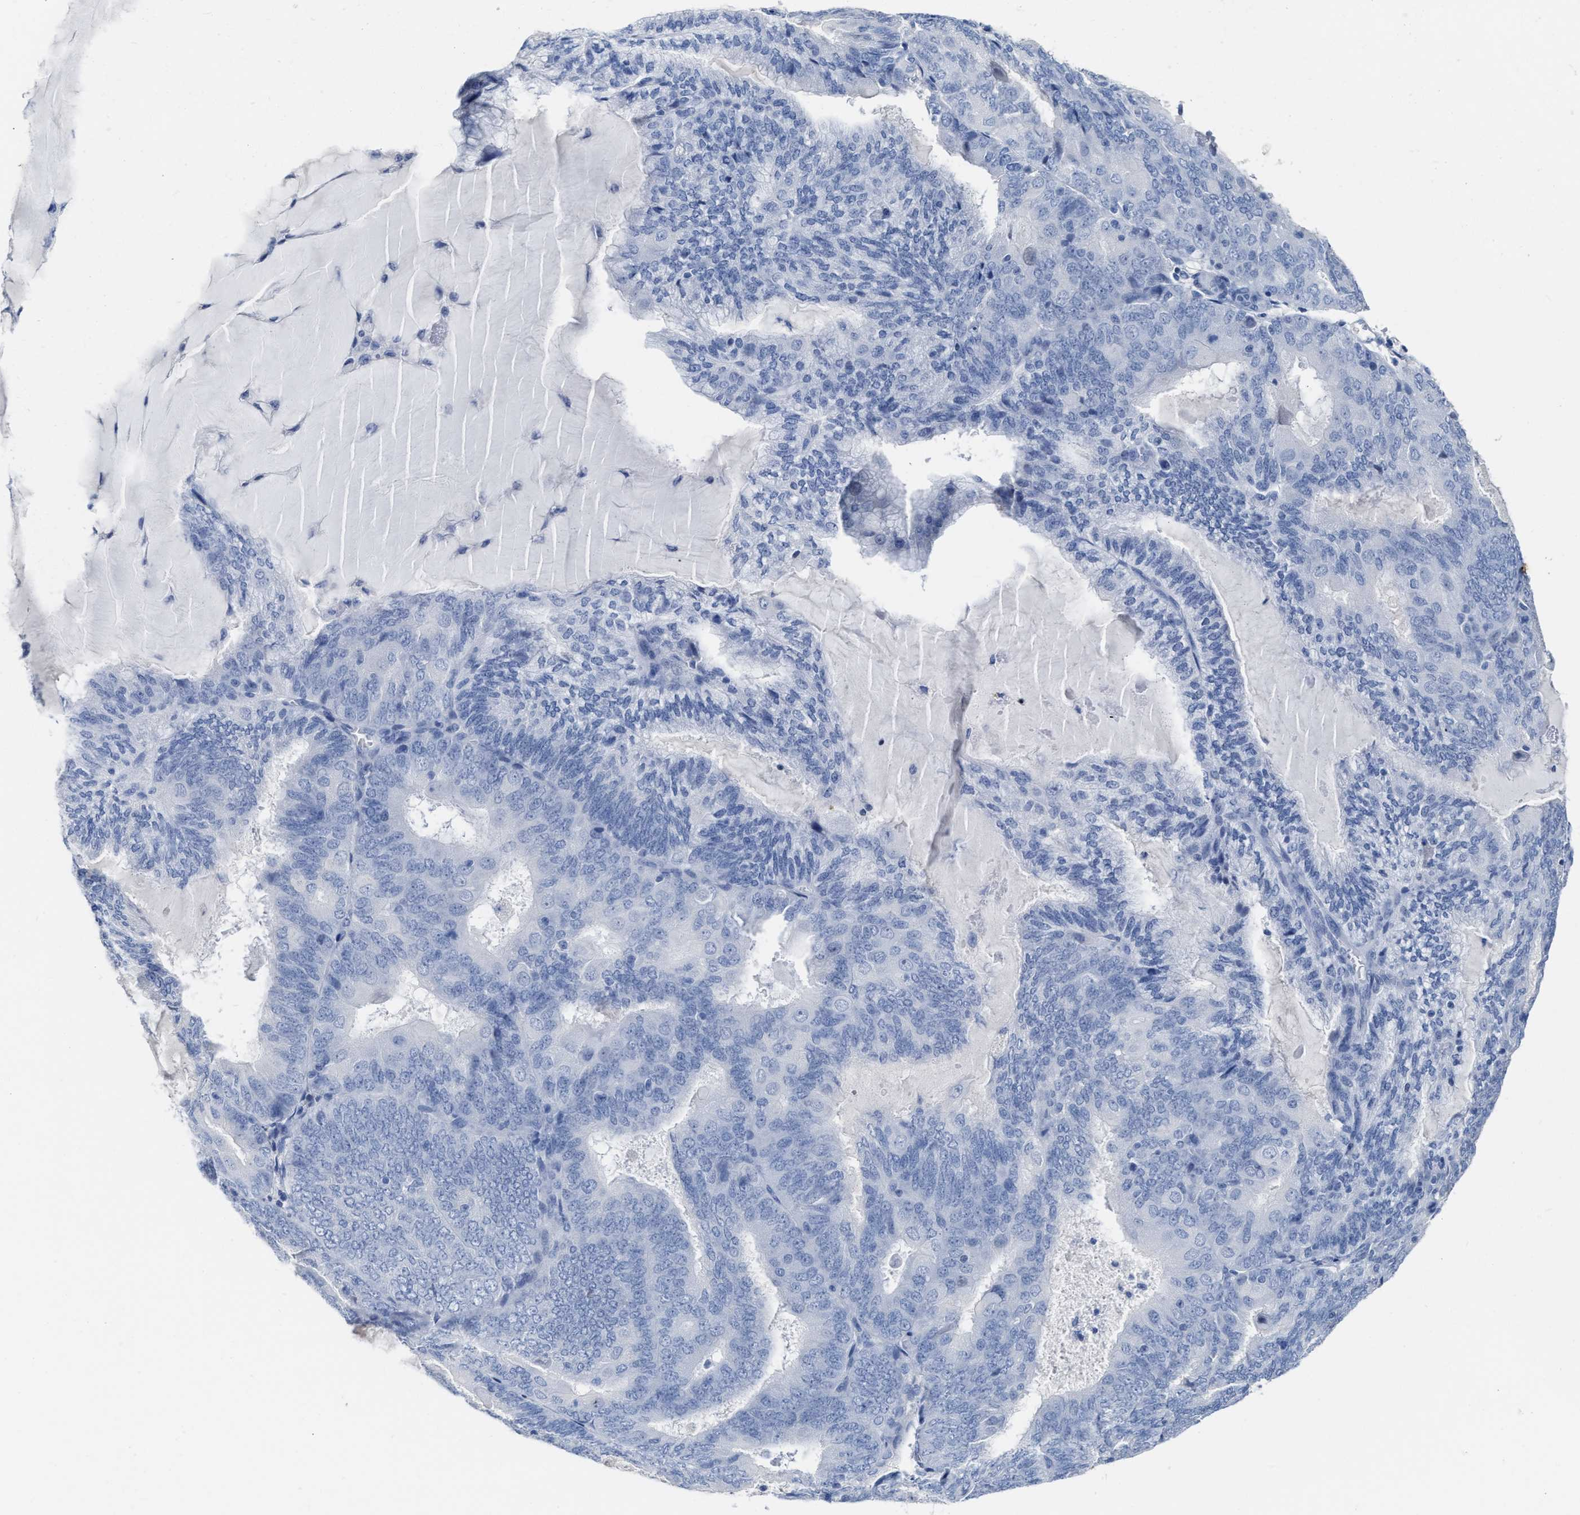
{"staining": {"intensity": "negative", "quantity": "none", "location": "none"}, "tissue": "endometrial cancer", "cell_type": "Tumor cells", "image_type": "cancer", "snomed": [{"axis": "morphology", "description": "Adenocarcinoma, NOS"}, {"axis": "topography", "description": "Endometrium"}], "caption": "Immunohistochemistry (IHC) of human endometrial cancer (adenocarcinoma) demonstrates no staining in tumor cells.", "gene": "CEACAM5", "patient": {"sex": "female", "age": 81}}